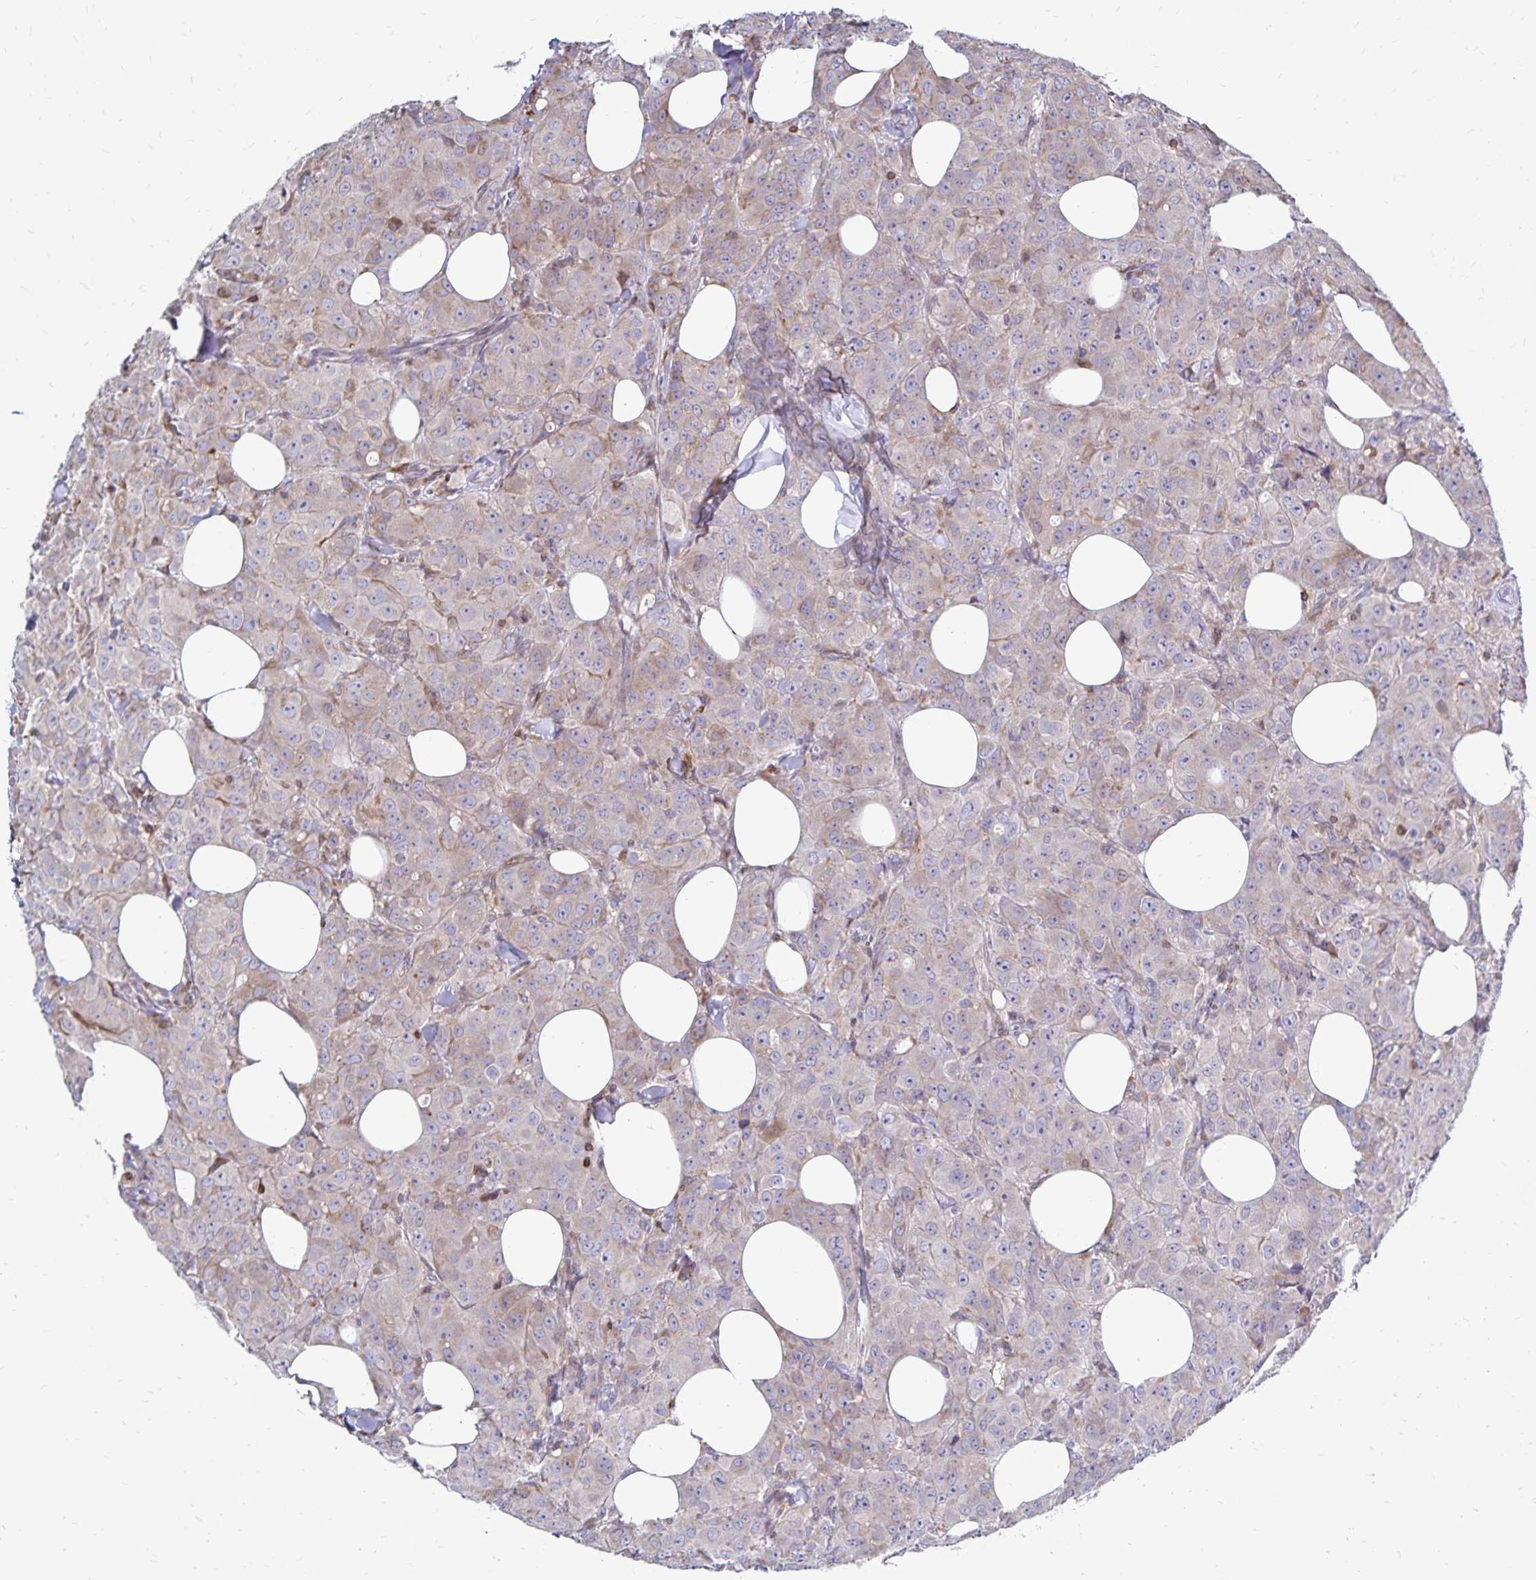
{"staining": {"intensity": "weak", "quantity": ">75%", "location": "cytoplasmic/membranous"}, "tissue": "breast cancer", "cell_type": "Tumor cells", "image_type": "cancer", "snomed": [{"axis": "morphology", "description": "Normal tissue, NOS"}, {"axis": "morphology", "description": "Duct carcinoma"}, {"axis": "topography", "description": "Breast"}], "caption": "Breast cancer stained for a protein (brown) reveals weak cytoplasmic/membranous positive expression in approximately >75% of tumor cells.", "gene": "NAGPA", "patient": {"sex": "female", "age": 43}}